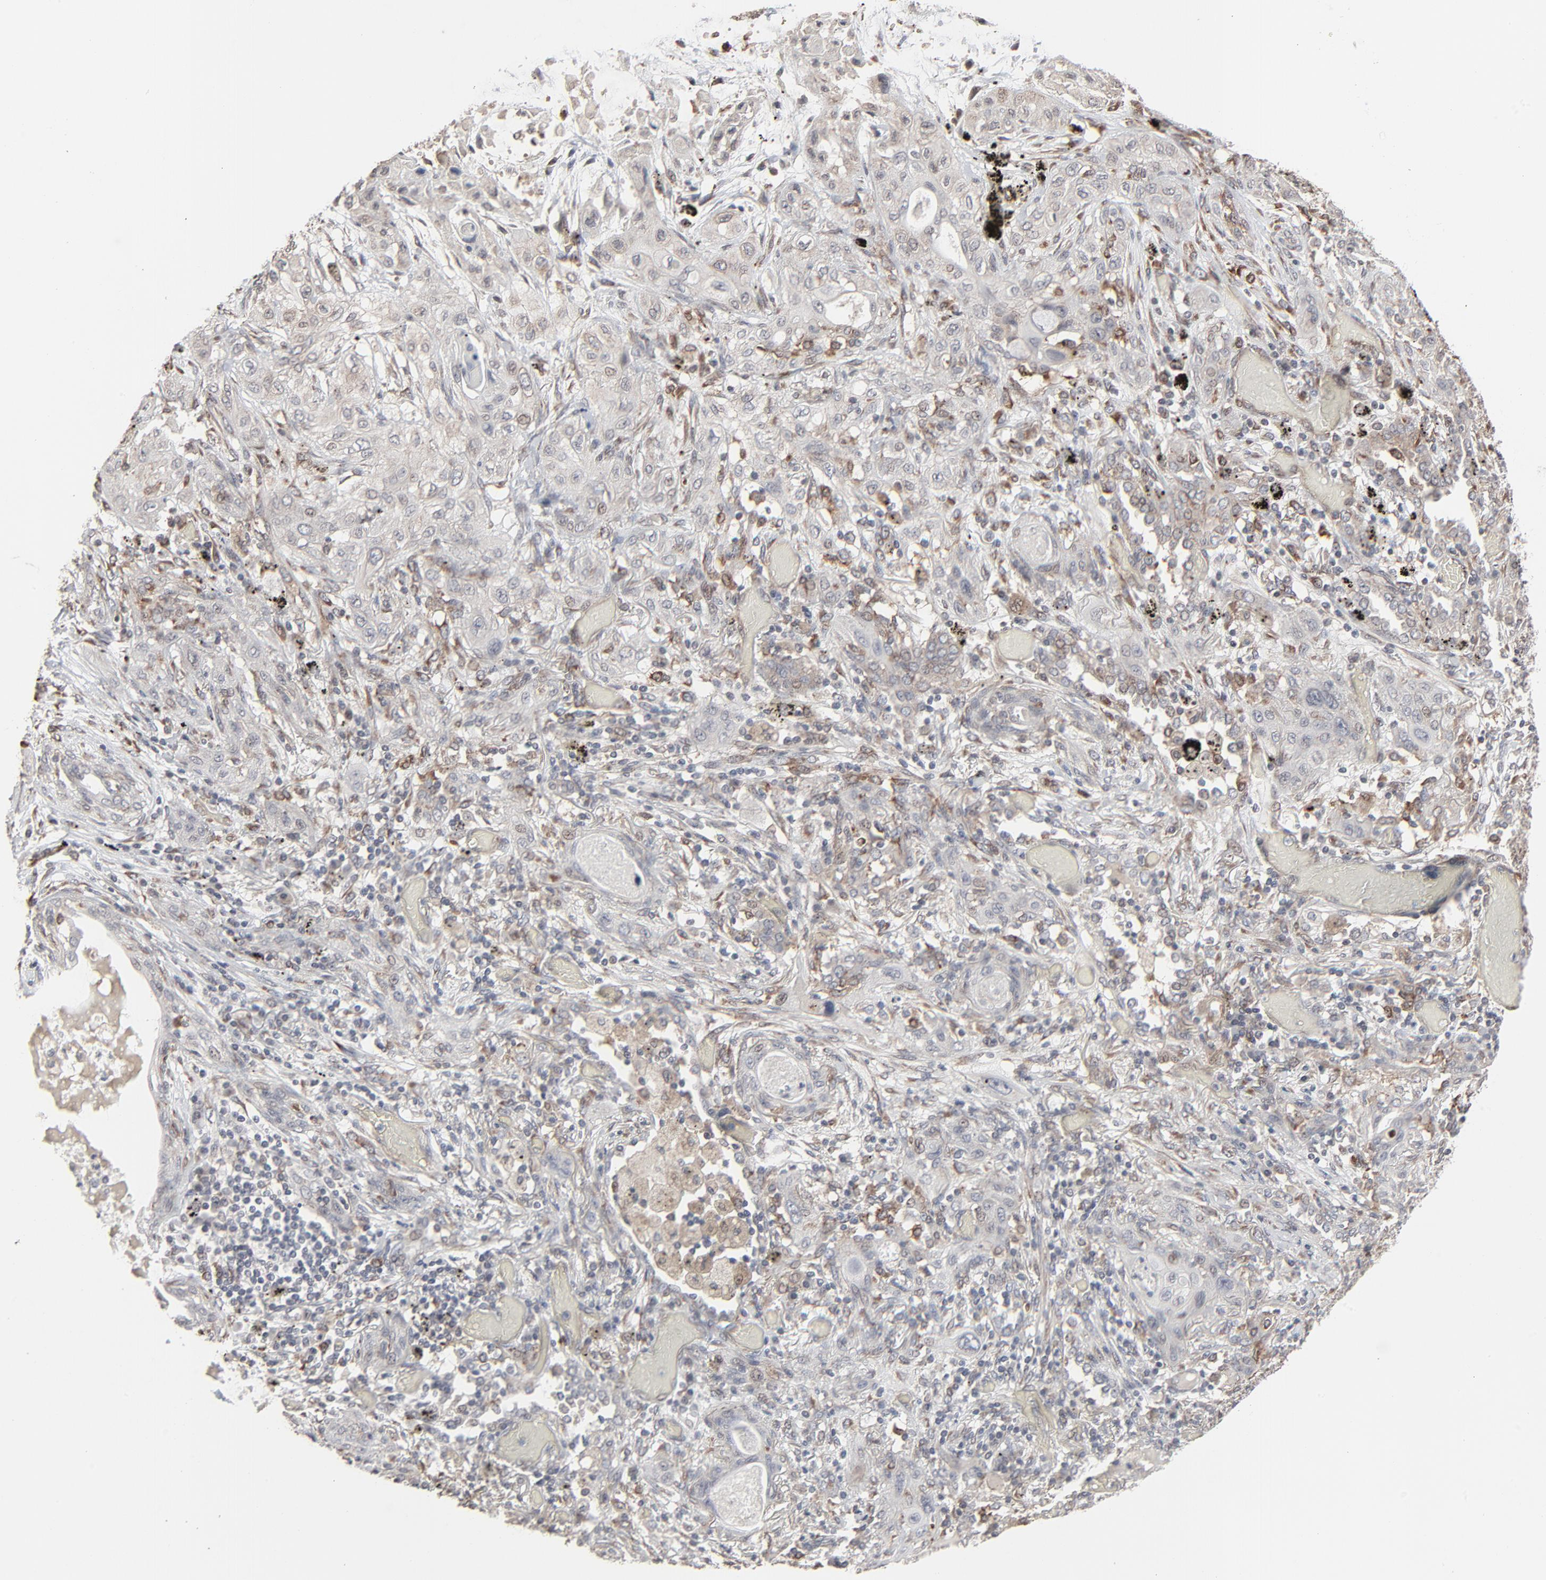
{"staining": {"intensity": "weak", "quantity": "25%-75%", "location": "cytoplasmic/membranous,nuclear"}, "tissue": "lung cancer", "cell_type": "Tumor cells", "image_type": "cancer", "snomed": [{"axis": "morphology", "description": "Squamous cell carcinoma, NOS"}, {"axis": "topography", "description": "Lung"}], "caption": "This is an image of immunohistochemistry staining of lung cancer, which shows weak positivity in the cytoplasmic/membranous and nuclear of tumor cells.", "gene": "CTNND1", "patient": {"sex": "female", "age": 47}}